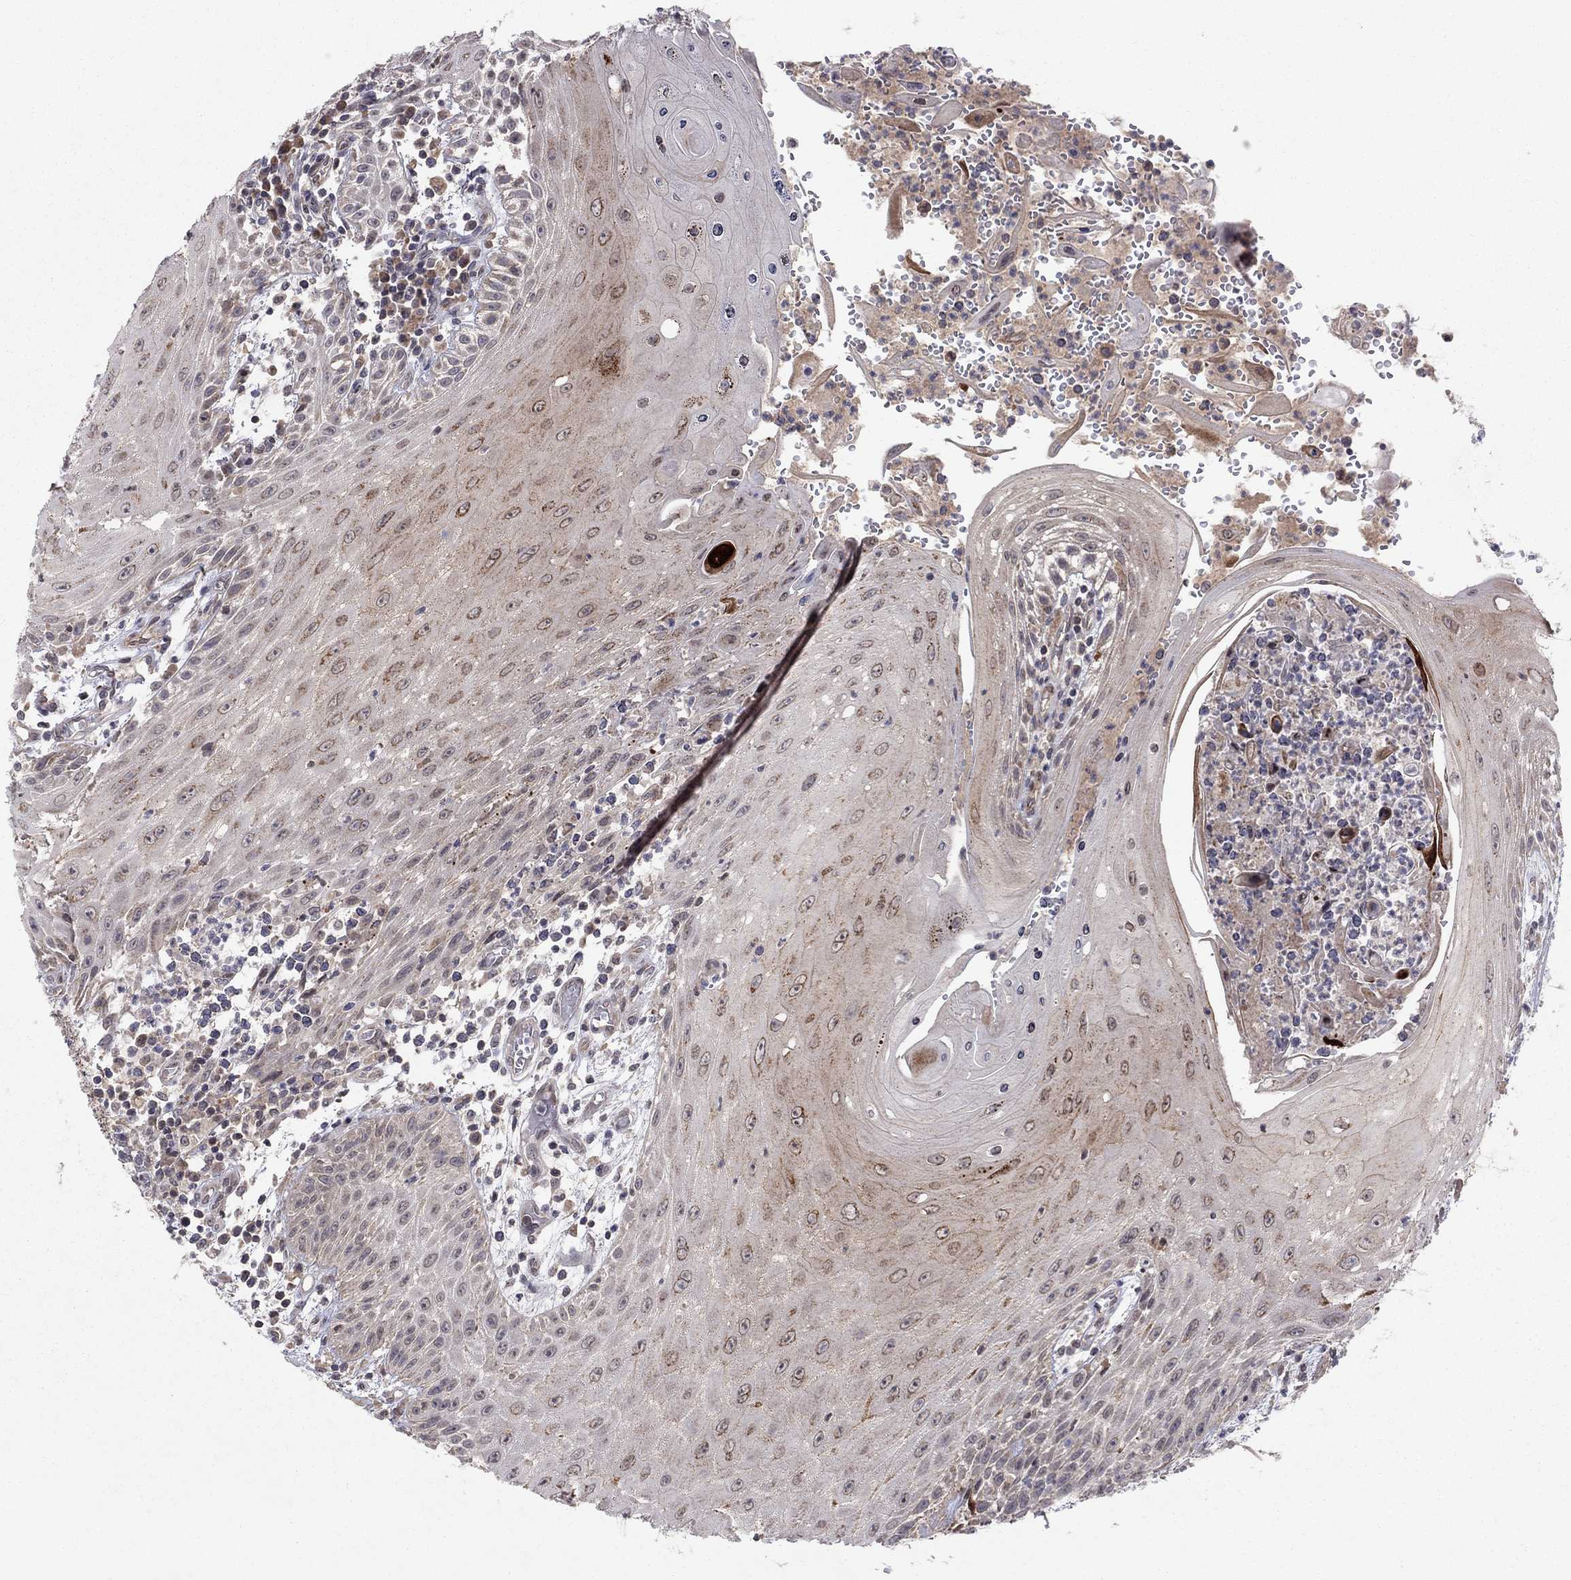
{"staining": {"intensity": "moderate", "quantity": "<25%", "location": "cytoplasmic/membranous"}, "tissue": "head and neck cancer", "cell_type": "Tumor cells", "image_type": "cancer", "snomed": [{"axis": "morphology", "description": "Squamous cell carcinoma, NOS"}, {"axis": "topography", "description": "Oral tissue"}, {"axis": "topography", "description": "Head-Neck"}], "caption": "Squamous cell carcinoma (head and neck) stained with immunohistochemistry reveals moderate cytoplasmic/membranous staining in about <25% of tumor cells. (Brightfield microscopy of DAB IHC at high magnification).", "gene": "CRACDL", "patient": {"sex": "male", "age": 58}}